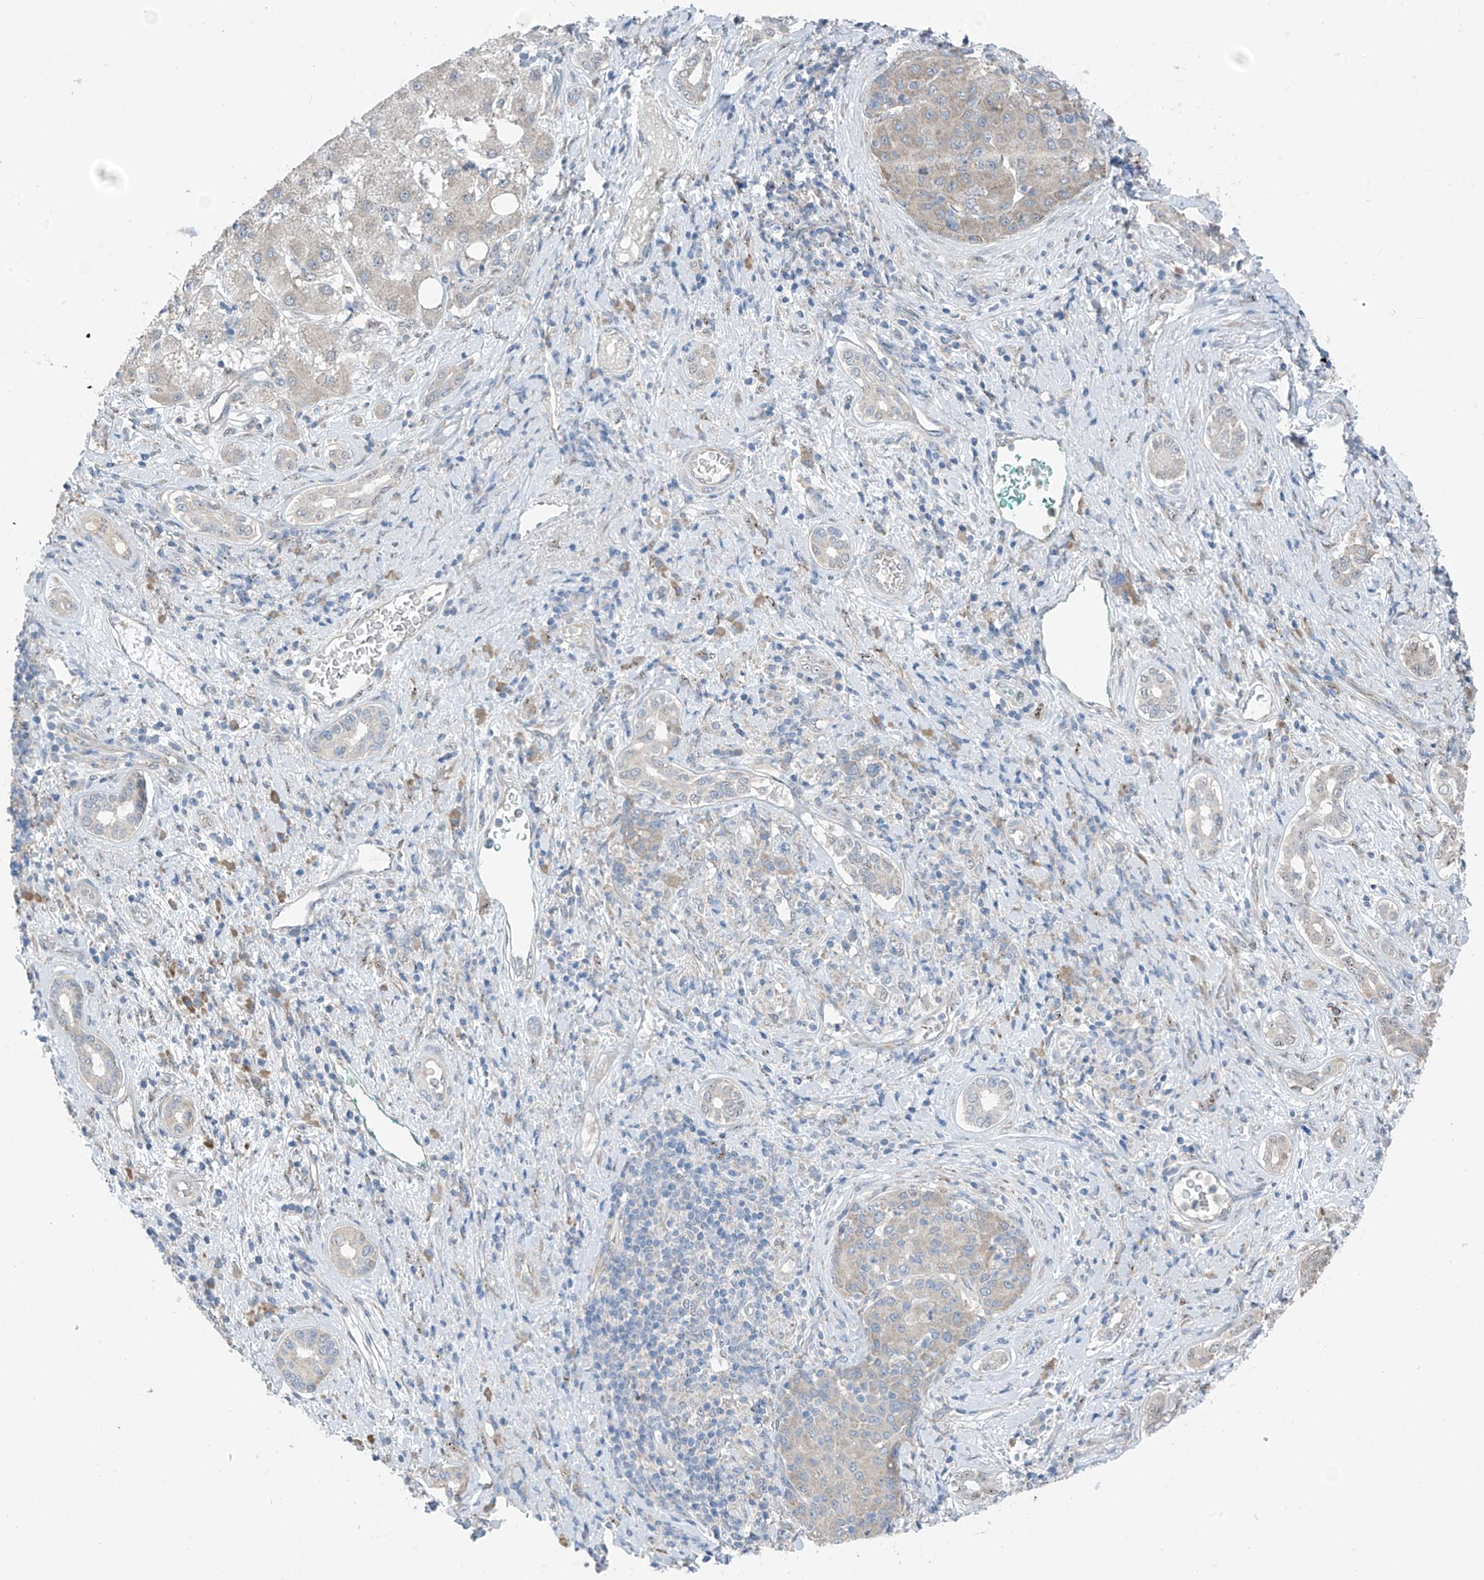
{"staining": {"intensity": "weak", "quantity": "25%-75%", "location": "cytoplasmic/membranous"}, "tissue": "liver cancer", "cell_type": "Tumor cells", "image_type": "cancer", "snomed": [{"axis": "morphology", "description": "Carcinoma, Hepatocellular, NOS"}, {"axis": "topography", "description": "Liver"}], "caption": "Immunohistochemistry (IHC) photomicrograph of neoplastic tissue: liver hepatocellular carcinoma stained using immunohistochemistry demonstrates low levels of weak protein expression localized specifically in the cytoplasmic/membranous of tumor cells, appearing as a cytoplasmic/membranous brown color.", "gene": "RPL4", "patient": {"sex": "male", "age": 65}}